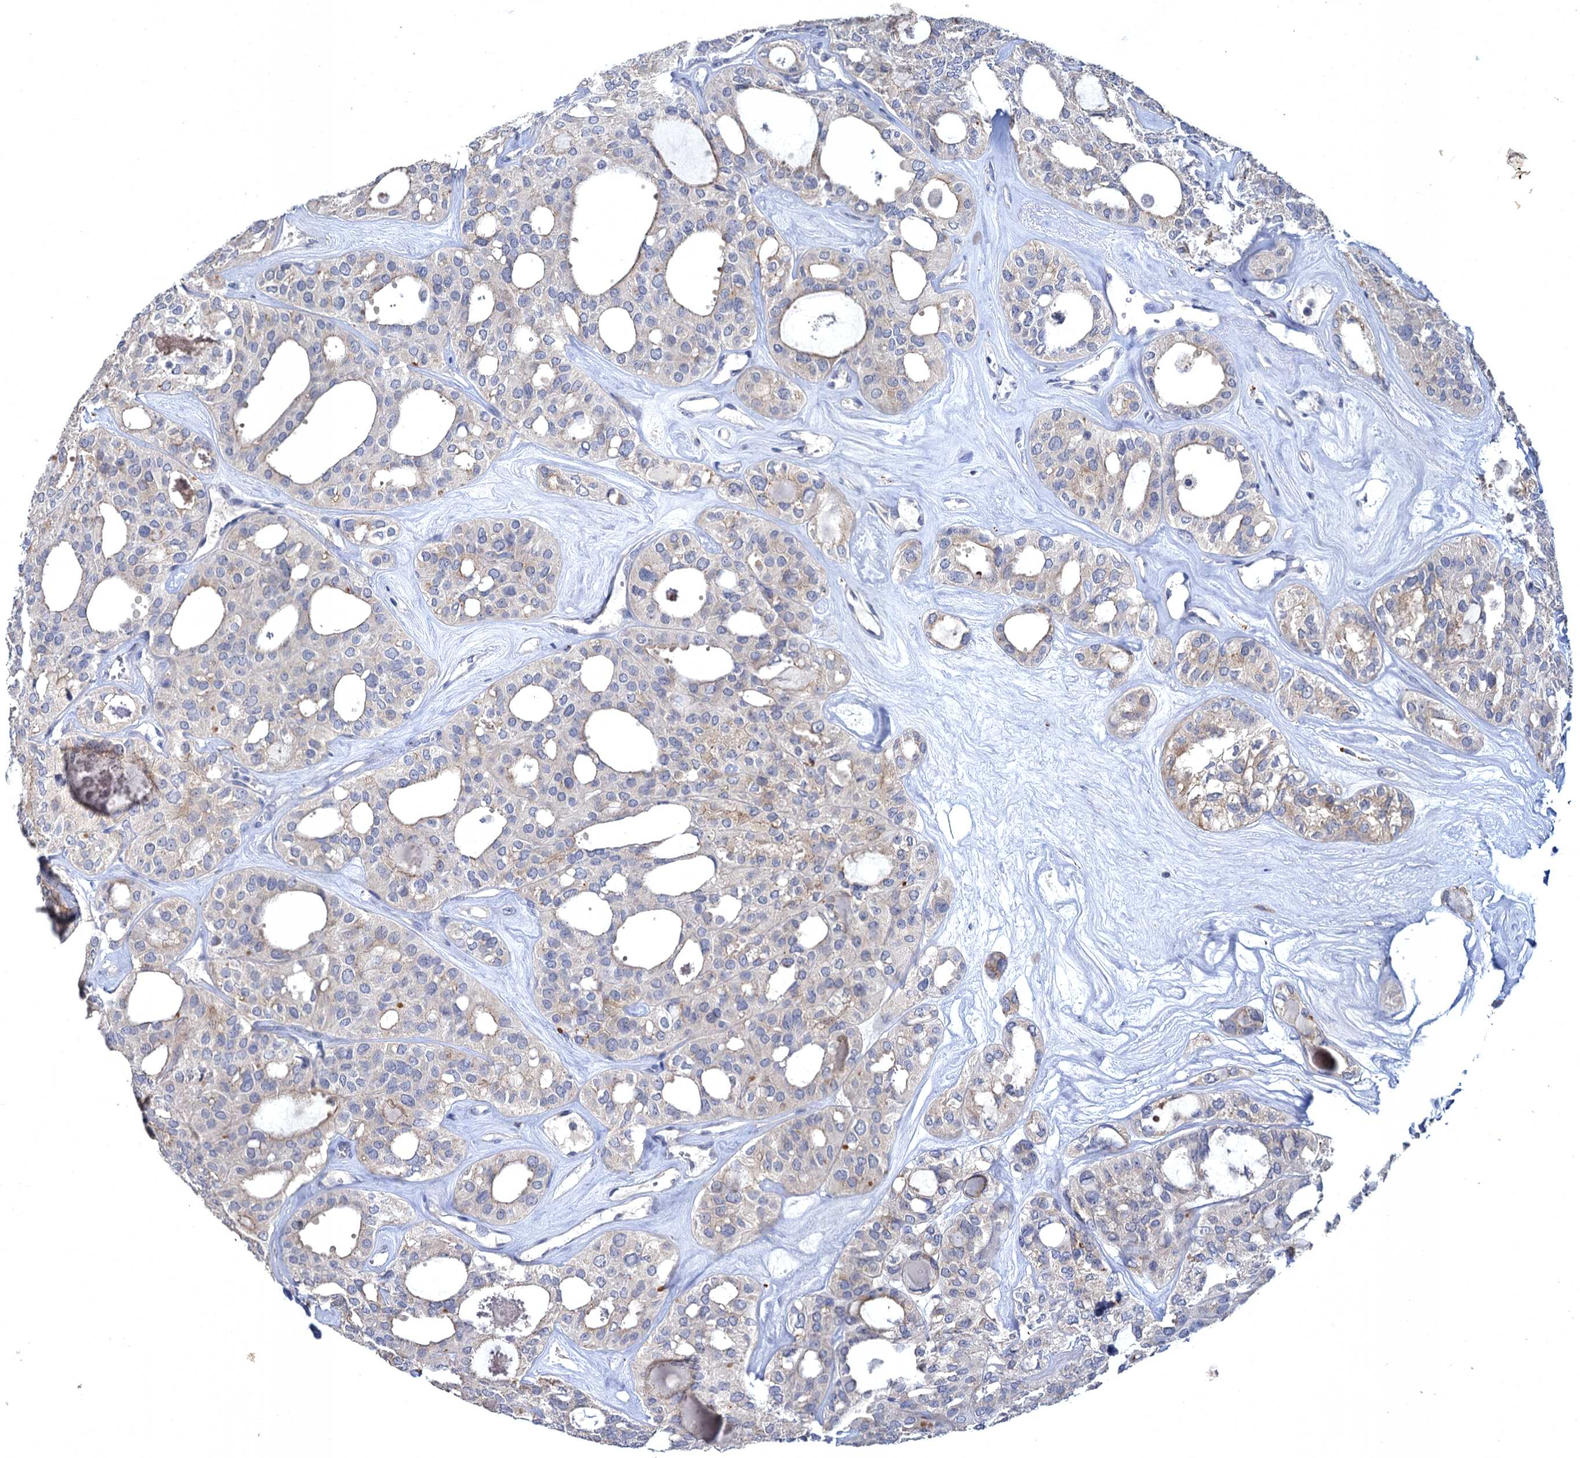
{"staining": {"intensity": "weak", "quantity": "25%-75%", "location": "cytoplasmic/membranous"}, "tissue": "thyroid cancer", "cell_type": "Tumor cells", "image_type": "cancer", "snomed": [{"axis": "morphology", "description": "Follicular adenoma carcinoma, NOS"}, {"axis": "topography", "description": "Thyroid gland"}], "caption": "Approximately 25%-75% of tumor cells in follicular adenoma carcinoma (thyroid) demonstrate weak cytoplasmic/membranous protein positivity as visualized by brown immunohistochemical staining.", "gene": "ATP9A", "patient": {"sex": "male", "age": 75}}